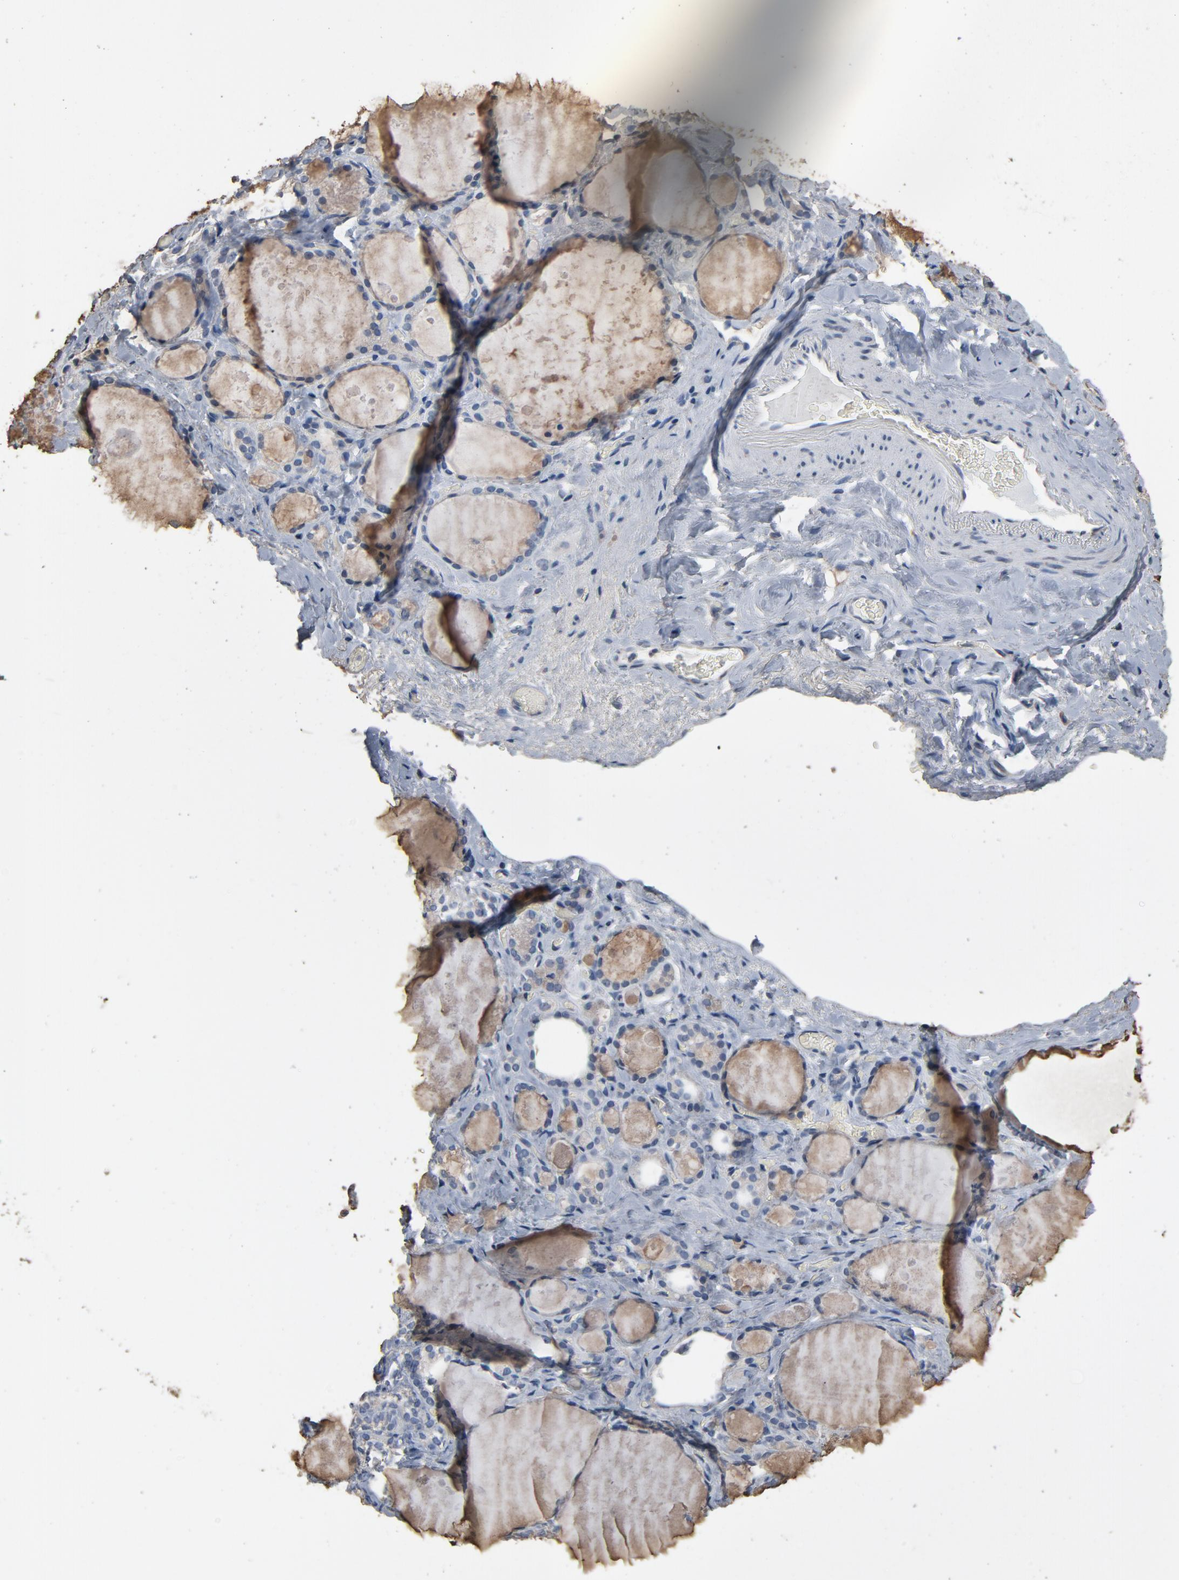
{"staining": {"intensity": "negative", "quantity": "none", "location": "none"}, "tissue": "thyroid gland", "cell_type": "Glandular cells", "image_type": "normal", "snomed": [{"axis": "morphology", "description": "Normal tissue, NOS"}, {"axis": "topography", "description": "Thyroid gland"}], "caption": "This histopathology image is of benign thyroid gland stained with immunohistochemistry to label a protein in brown with the nuclei are counter-stained blue. There is no positivity in glandular cells. (Immunohistochemistry (ihc), brightfield microscopy, high magnification).", "gene": "SOX6", "patient": {"sex": "female", "age": 75}}